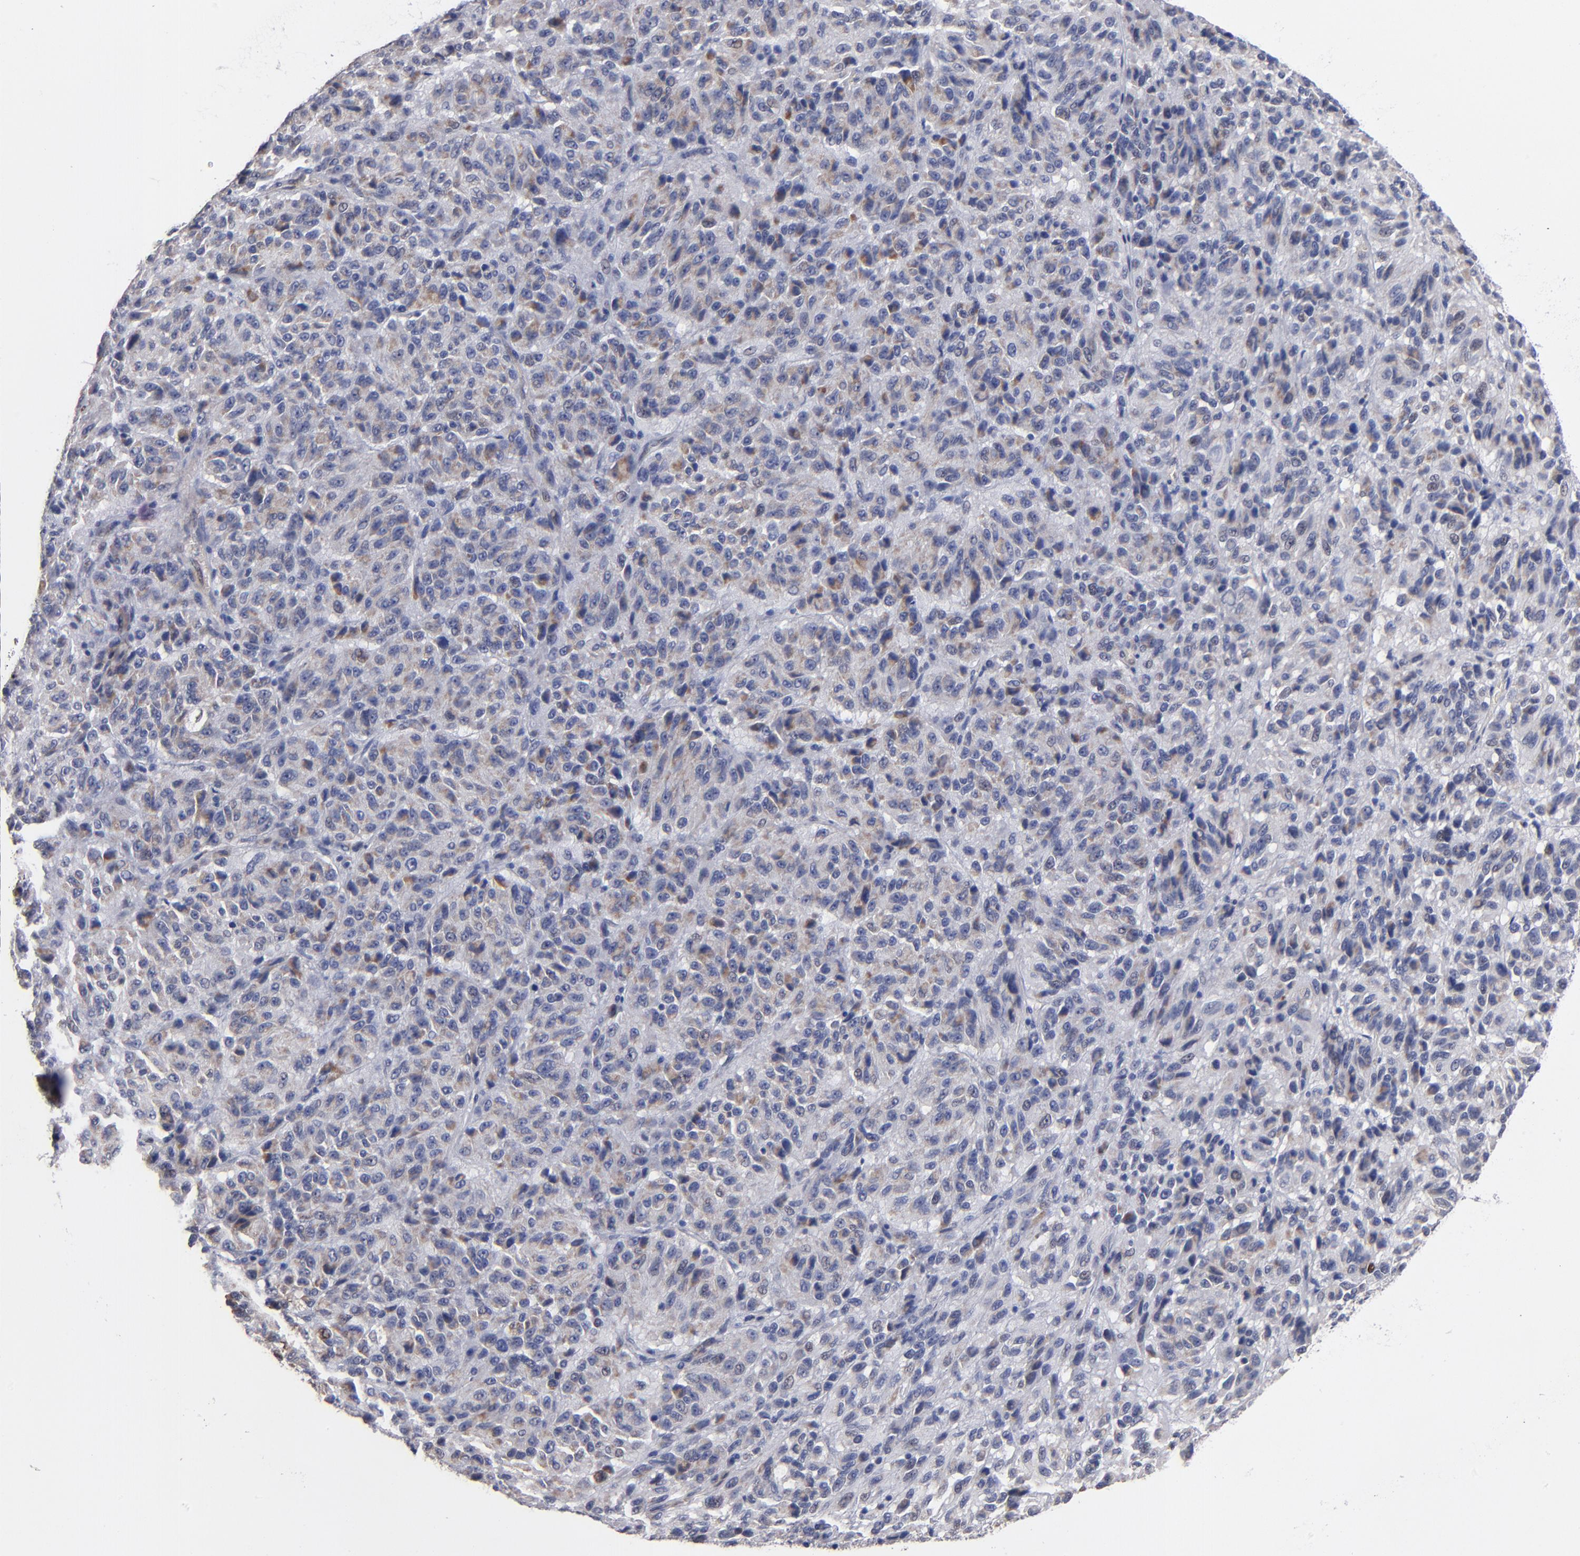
{"staining": {"intensity": "moderate", "quantity": "25%-75%", "location": "cytoplasmic/membranous"}, "tissue": "melanoma", "cell_type": "Tumor cells", "image_type": "cancer", "snomed": [{"axis": "morphology", "description": "Malignant melanoma, Metastatic site"}, {"axis": "topography", "description": "Lung"}], "caption": "A brown stain highlights moderate cytoplasmic/membranous expression of a protein in human malignant melanoma (metastatic site) tumor cells.", "gene": "MN1", "patient": {"sex": "male", "age": 64}}